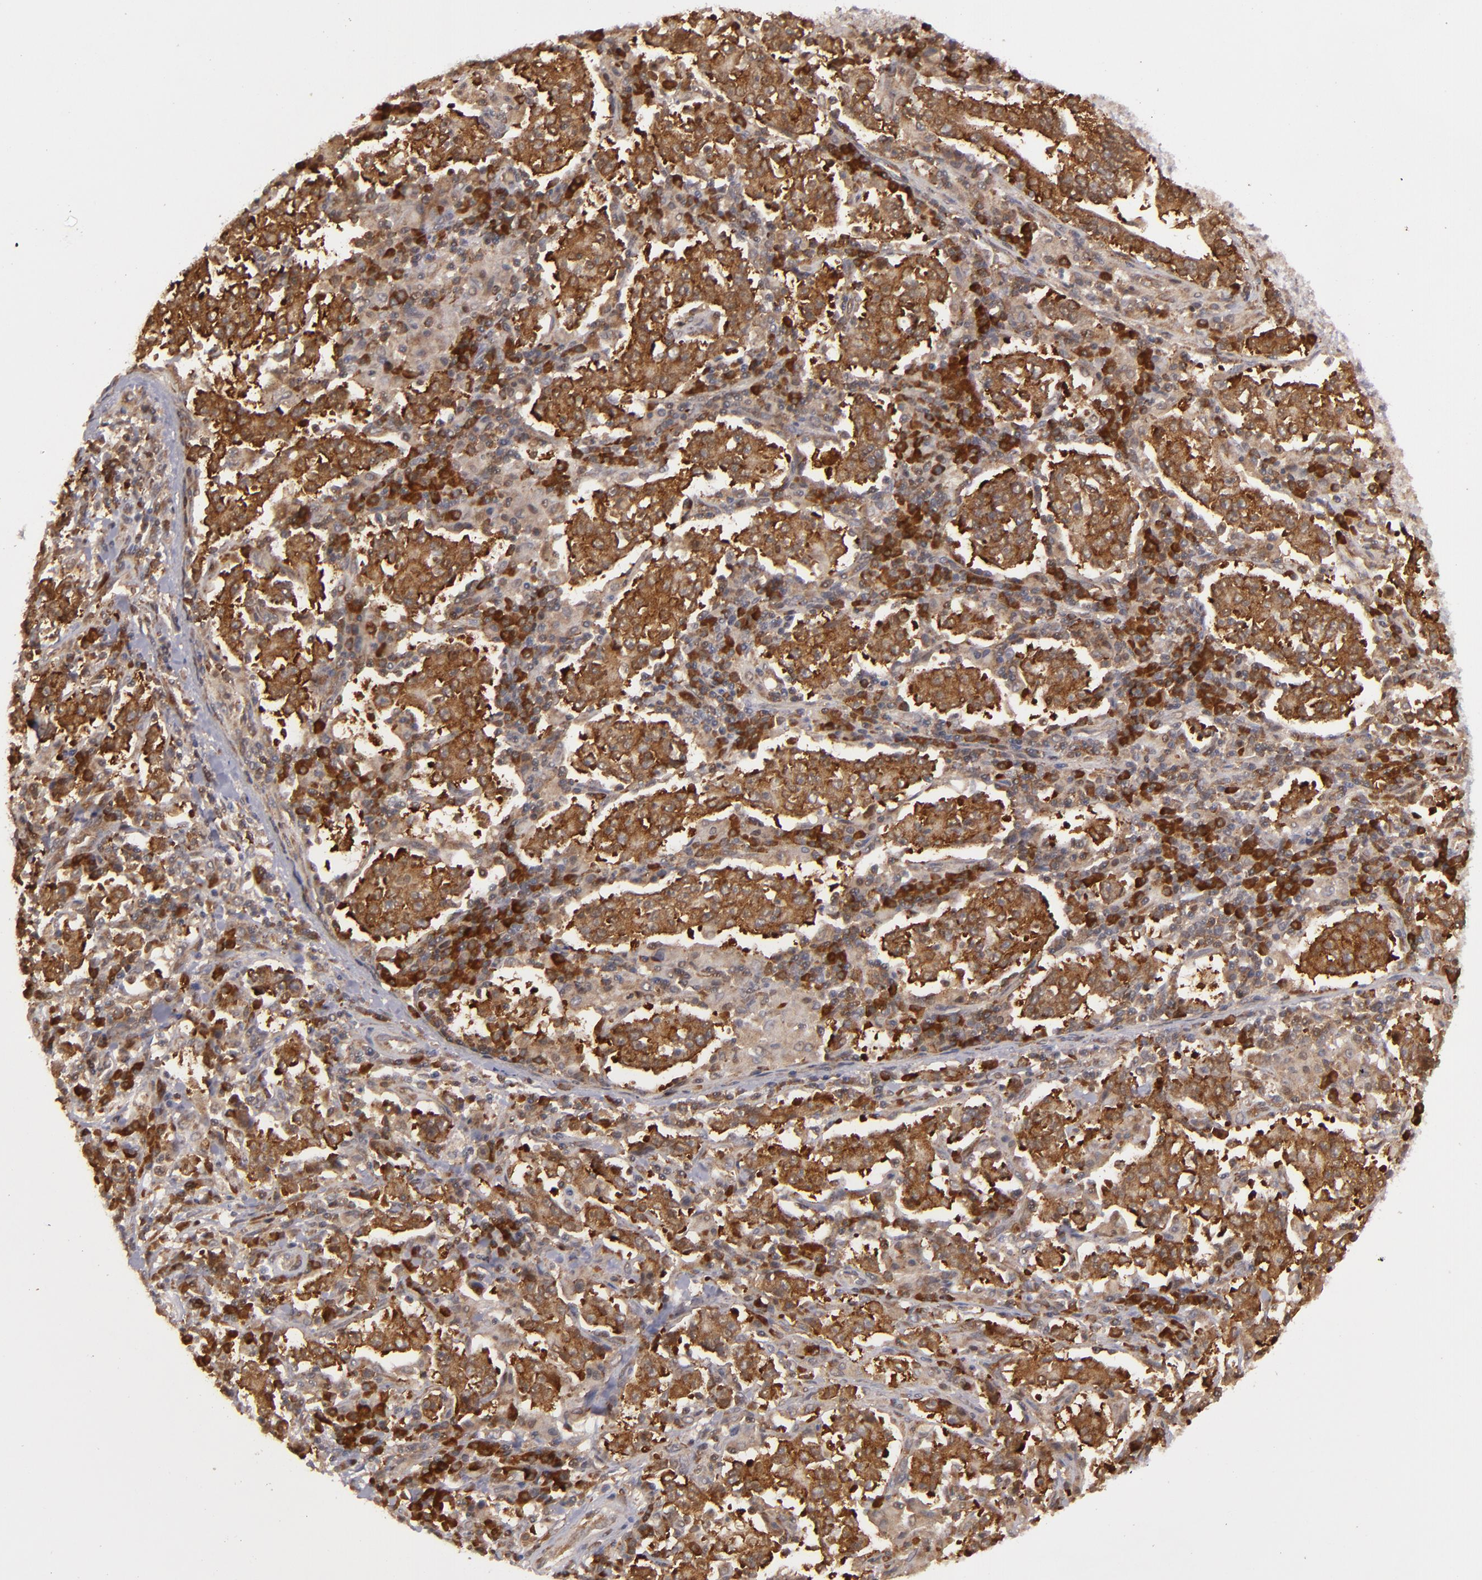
{"staining": {"intensity": "strong", "quantity": ">75%", "location": "cytoplasmic/membranous"}, "tissue": "stomach cancer", "cell_type": "Tumor cells", "image_type": "cancer", "snomed": [{"axis": "morphology", "description": "Normal tissue, NOS"}, {"axis": "morphology", "description": "Adenocarcinoma, NOS"}, {"axis": "topography", "description": "Stomach, upper"}, {"axis": "topography", "description": "Stomach"}], "caption": "There is high levels of strong cytoplasmic/membranous positivity in tumor cells of stomach adenocarcinoma, as demonstrated by immunohistochemical staining (brown color).", "gene": "MAPK3", "patient": {"sex": "male", "age": 59}}